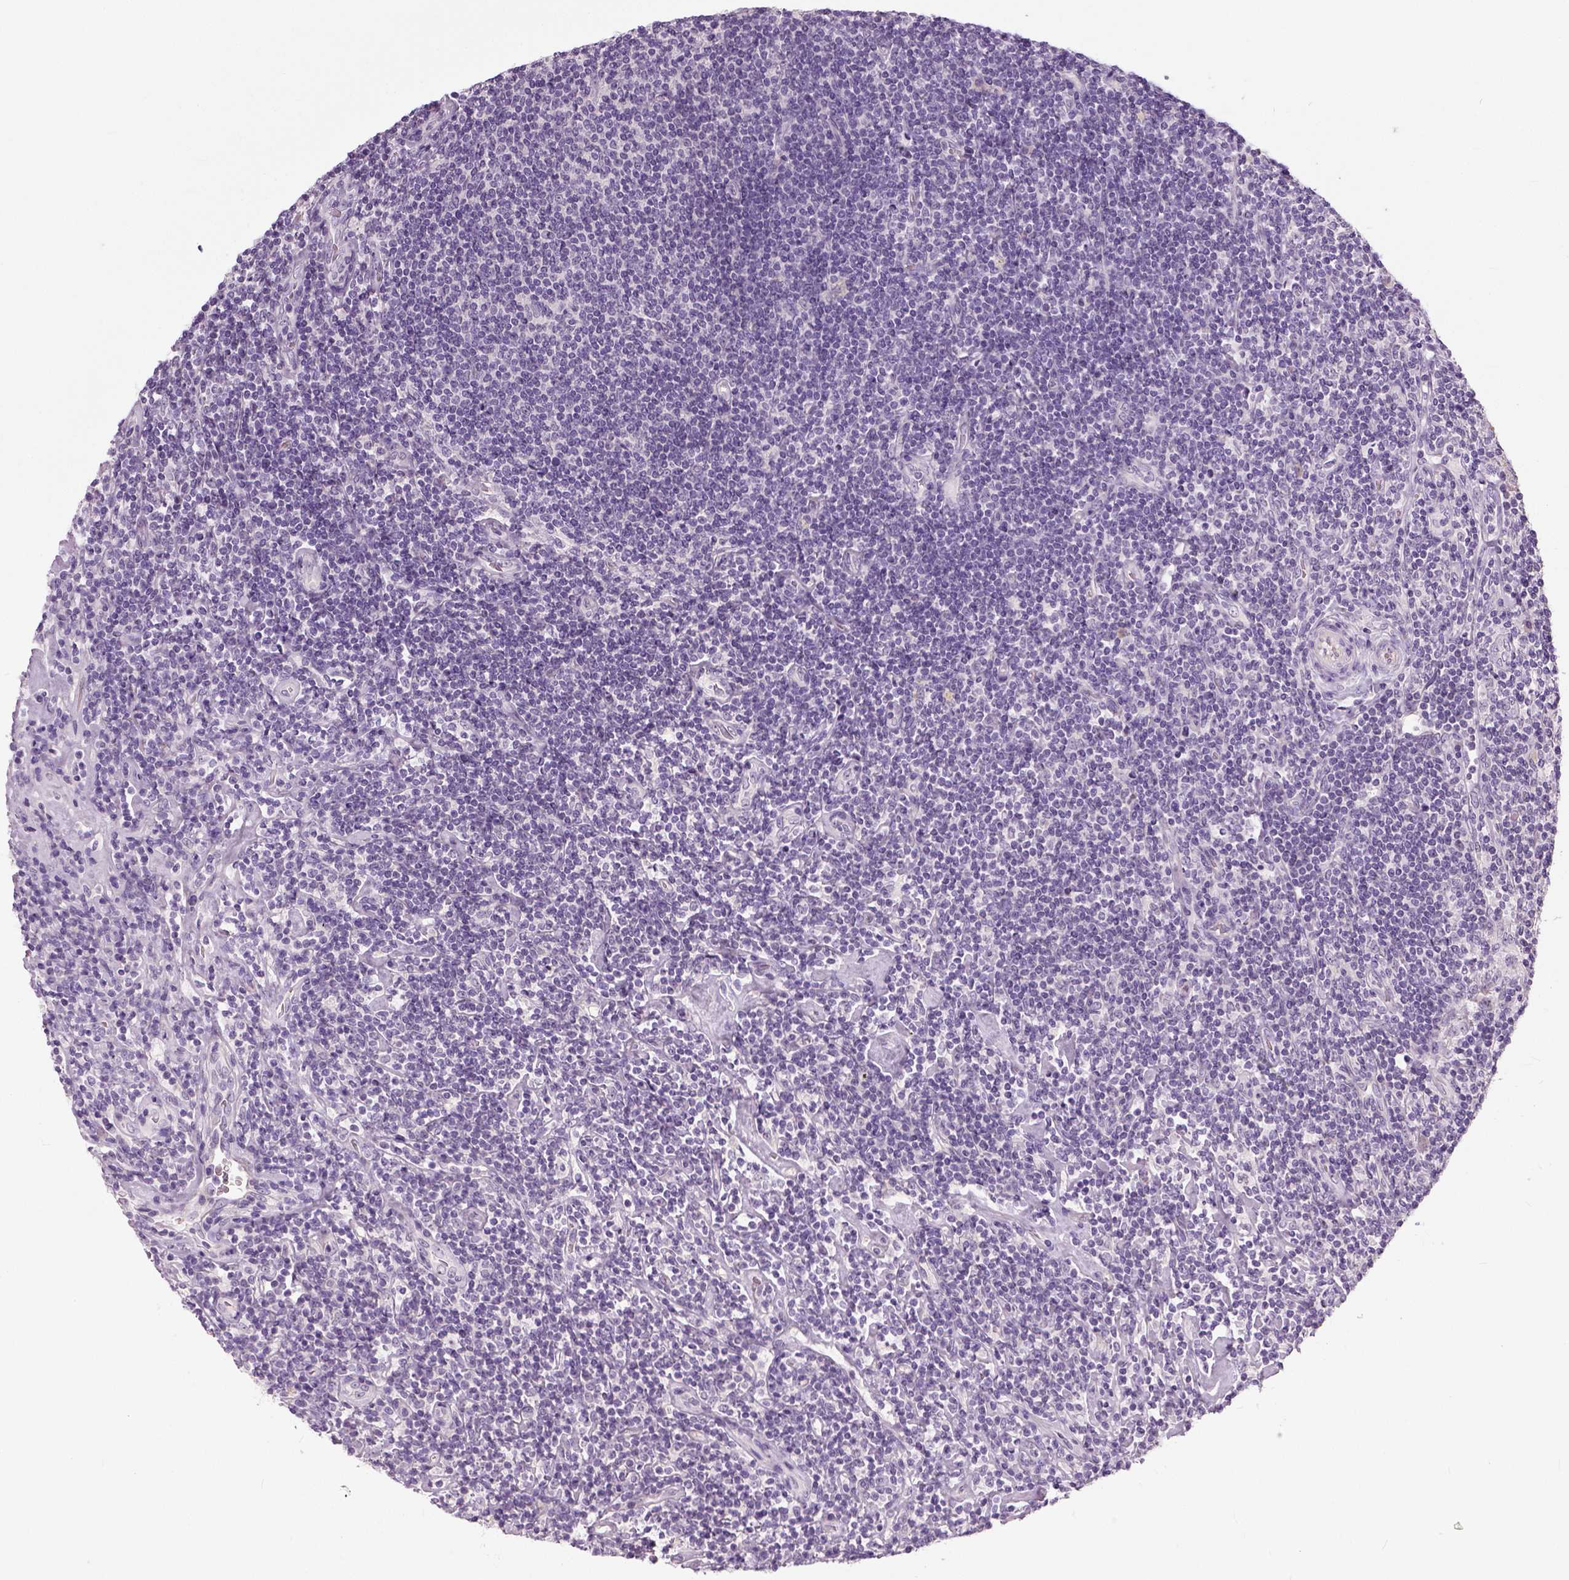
{"staining": {"intensity": "negative", "quantity": "none", "location": "none"}, "tissue": "lymphoma", "cell_type": "Tumor cells", "image_type": "cancer", "snomed": [{"axis": "morphology", "description": "Hodgkin's disease, NOS"}, {"axis": "topography", "description": "Lymph node"}], "caption": "DAB immunohistochemical staining of human Hodgkin's disease displays no significant staining in tumor cells.", "gene": "NECAB1", "patient": {"sex": "male", "age": 40}}